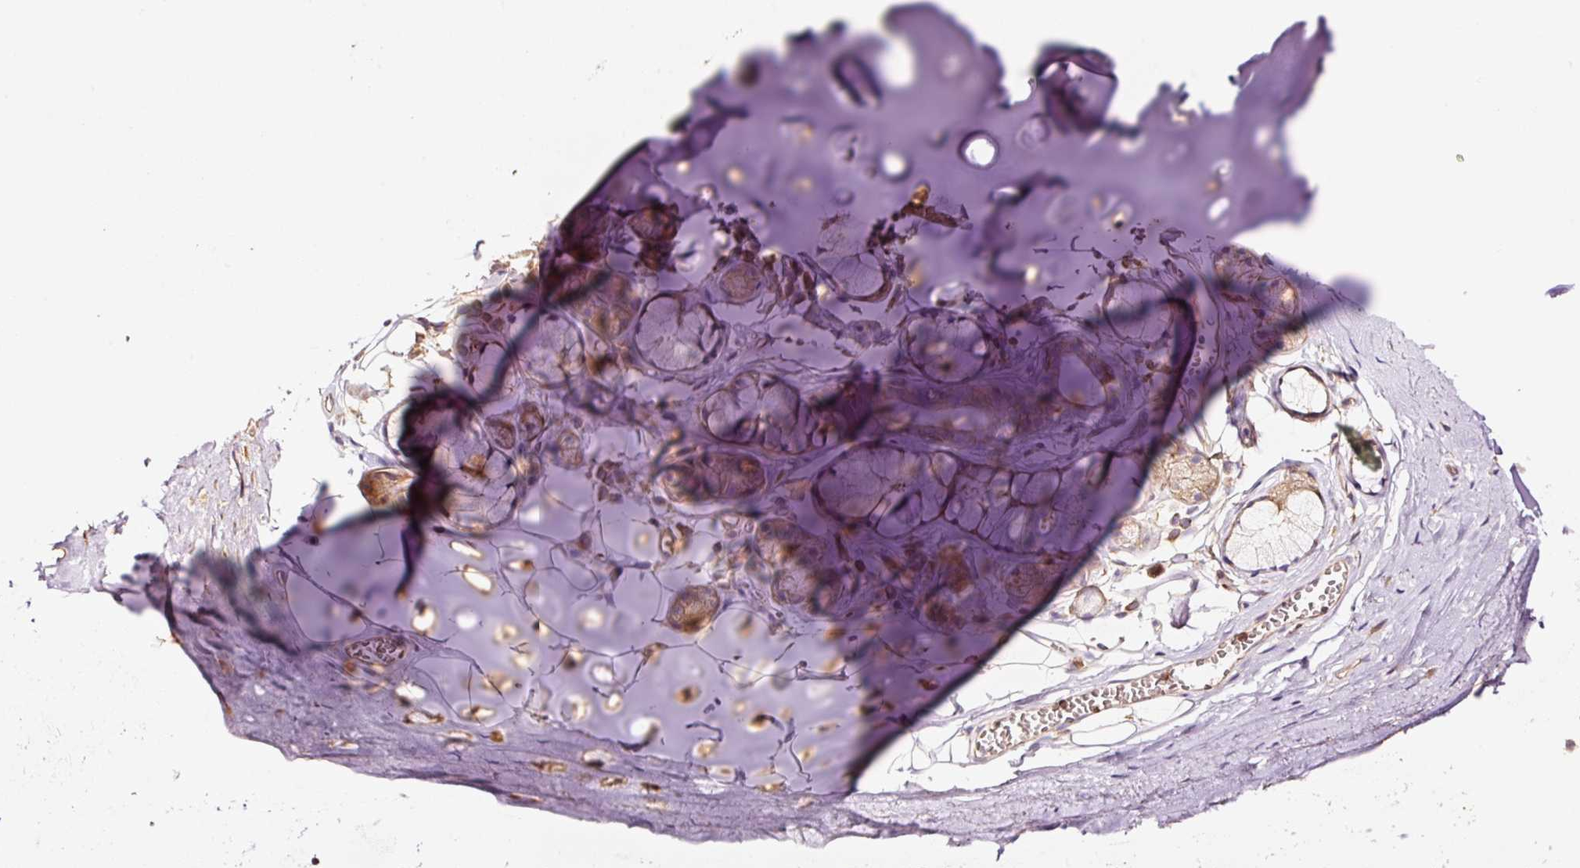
{"staining": {"intensity": "negative", "quantity": "none", "location": "none"}, "tissue": "adipose tissue", "cell_type": "Adipocytes", "image_type": "normal", "snomed": [{"axis": "morphology", "description": "Normal tissue, NOS"}, {"axis": "topography", "description": "Cartilage tissue"}, {"axis": "topography", "description": "Bronchus"}, {"axis": "topography", "description": "Peripheral nerve tissue"}], "caption": "IHC micrograph of benign adipose tissue: adipose tissue stained with DAB shows no significant protein positivity in adipocytes.", "gene": "METAP1", "patient": {"sex": "female", "age": 59}}